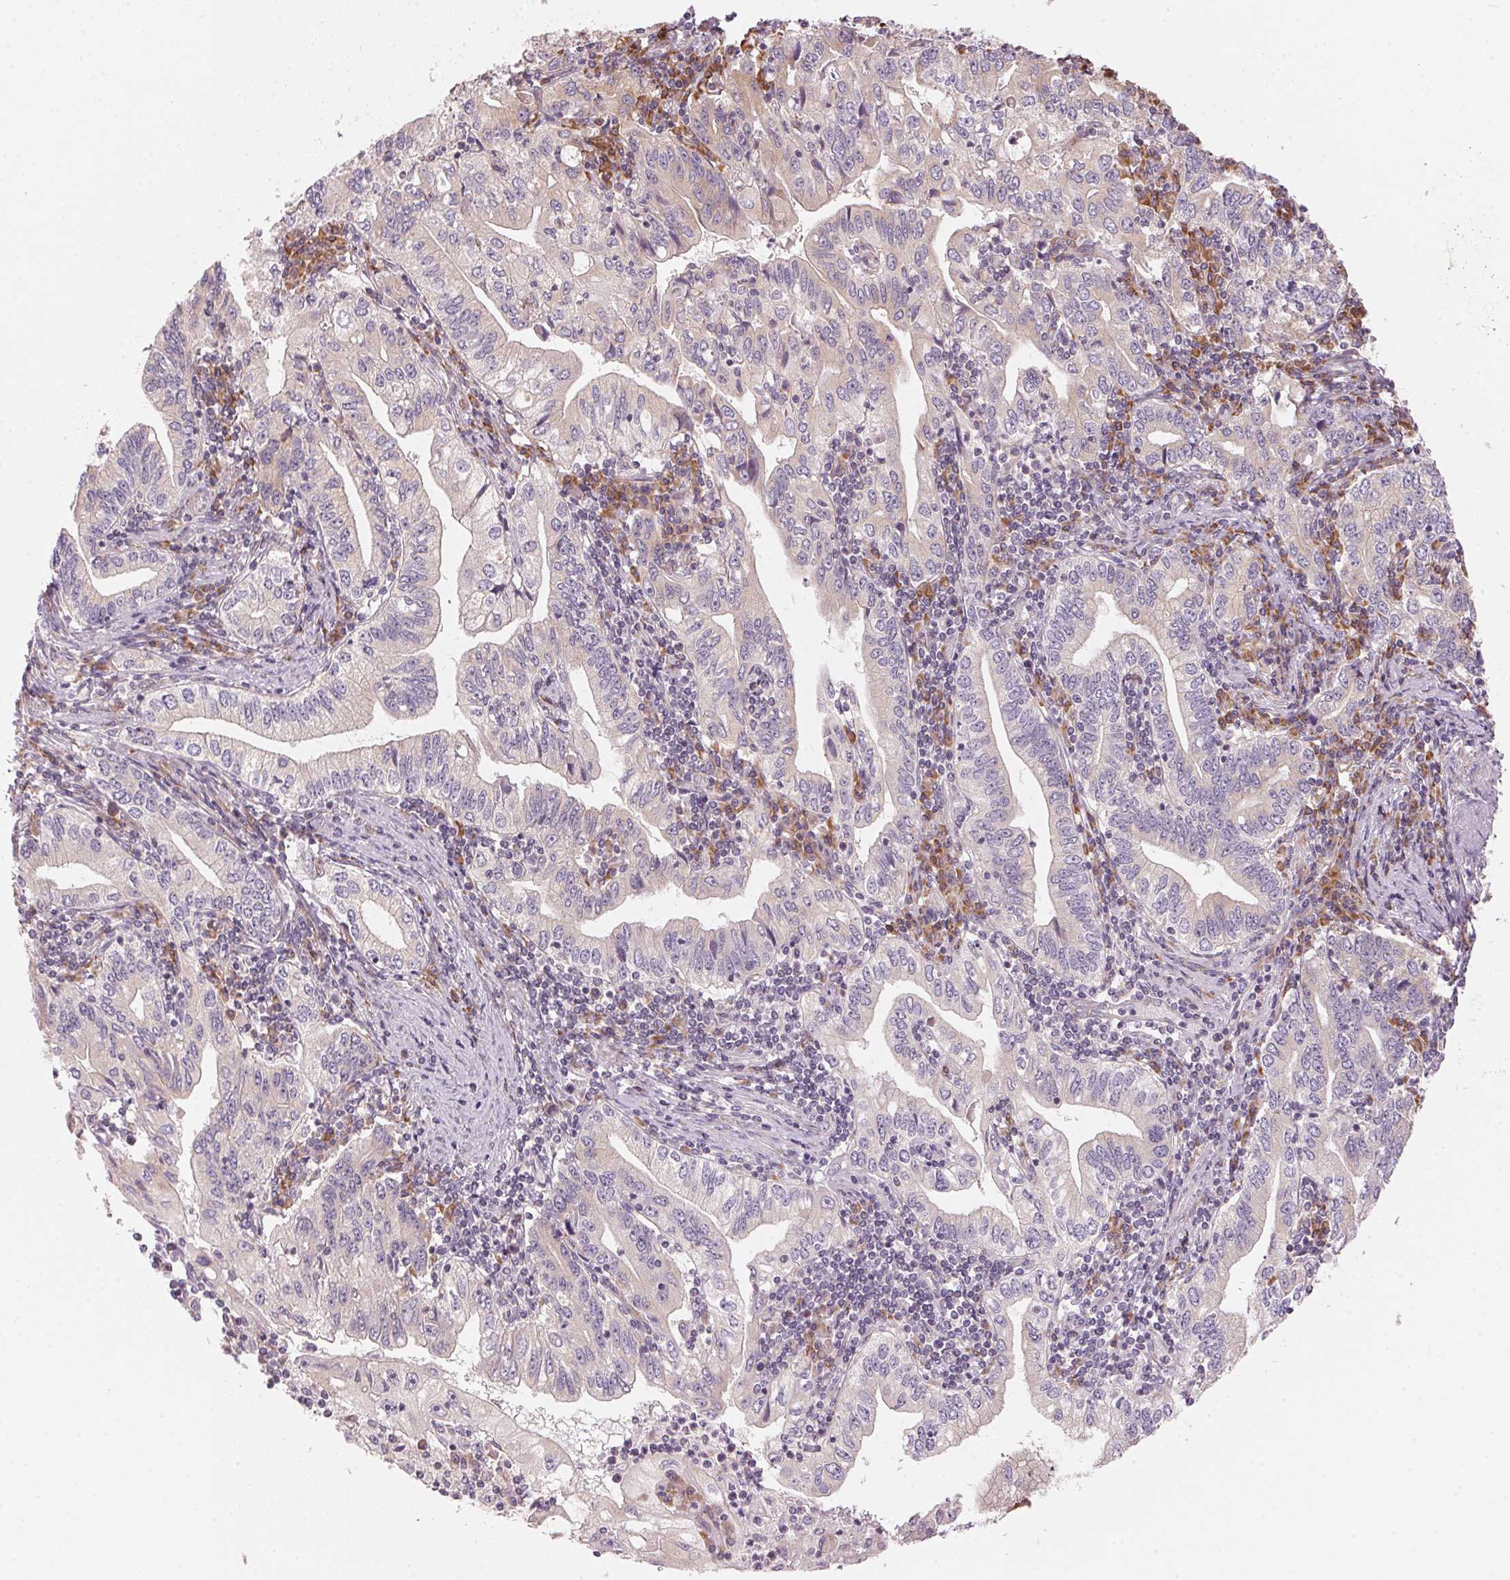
{"staining": {"intensity": "negative", "quantity": "none", "location": "none"}, "tissue": "stomach cancer", "cell_type": "Tumor cells", "image_type": "cancer", "snomed": [{"axis": "morphology", "description": "Adenocarcinoma, NOS"}, {"axis": "topography", "description": "Stomach, lower"}], "caption": "Human stomach adenocarcinoma stained for a protein using immunohistochemistry (IHC) shows no expression in tumor cells.", "gene": "BLOC1S2", "patient": {"sex": "female", "age": 72}}